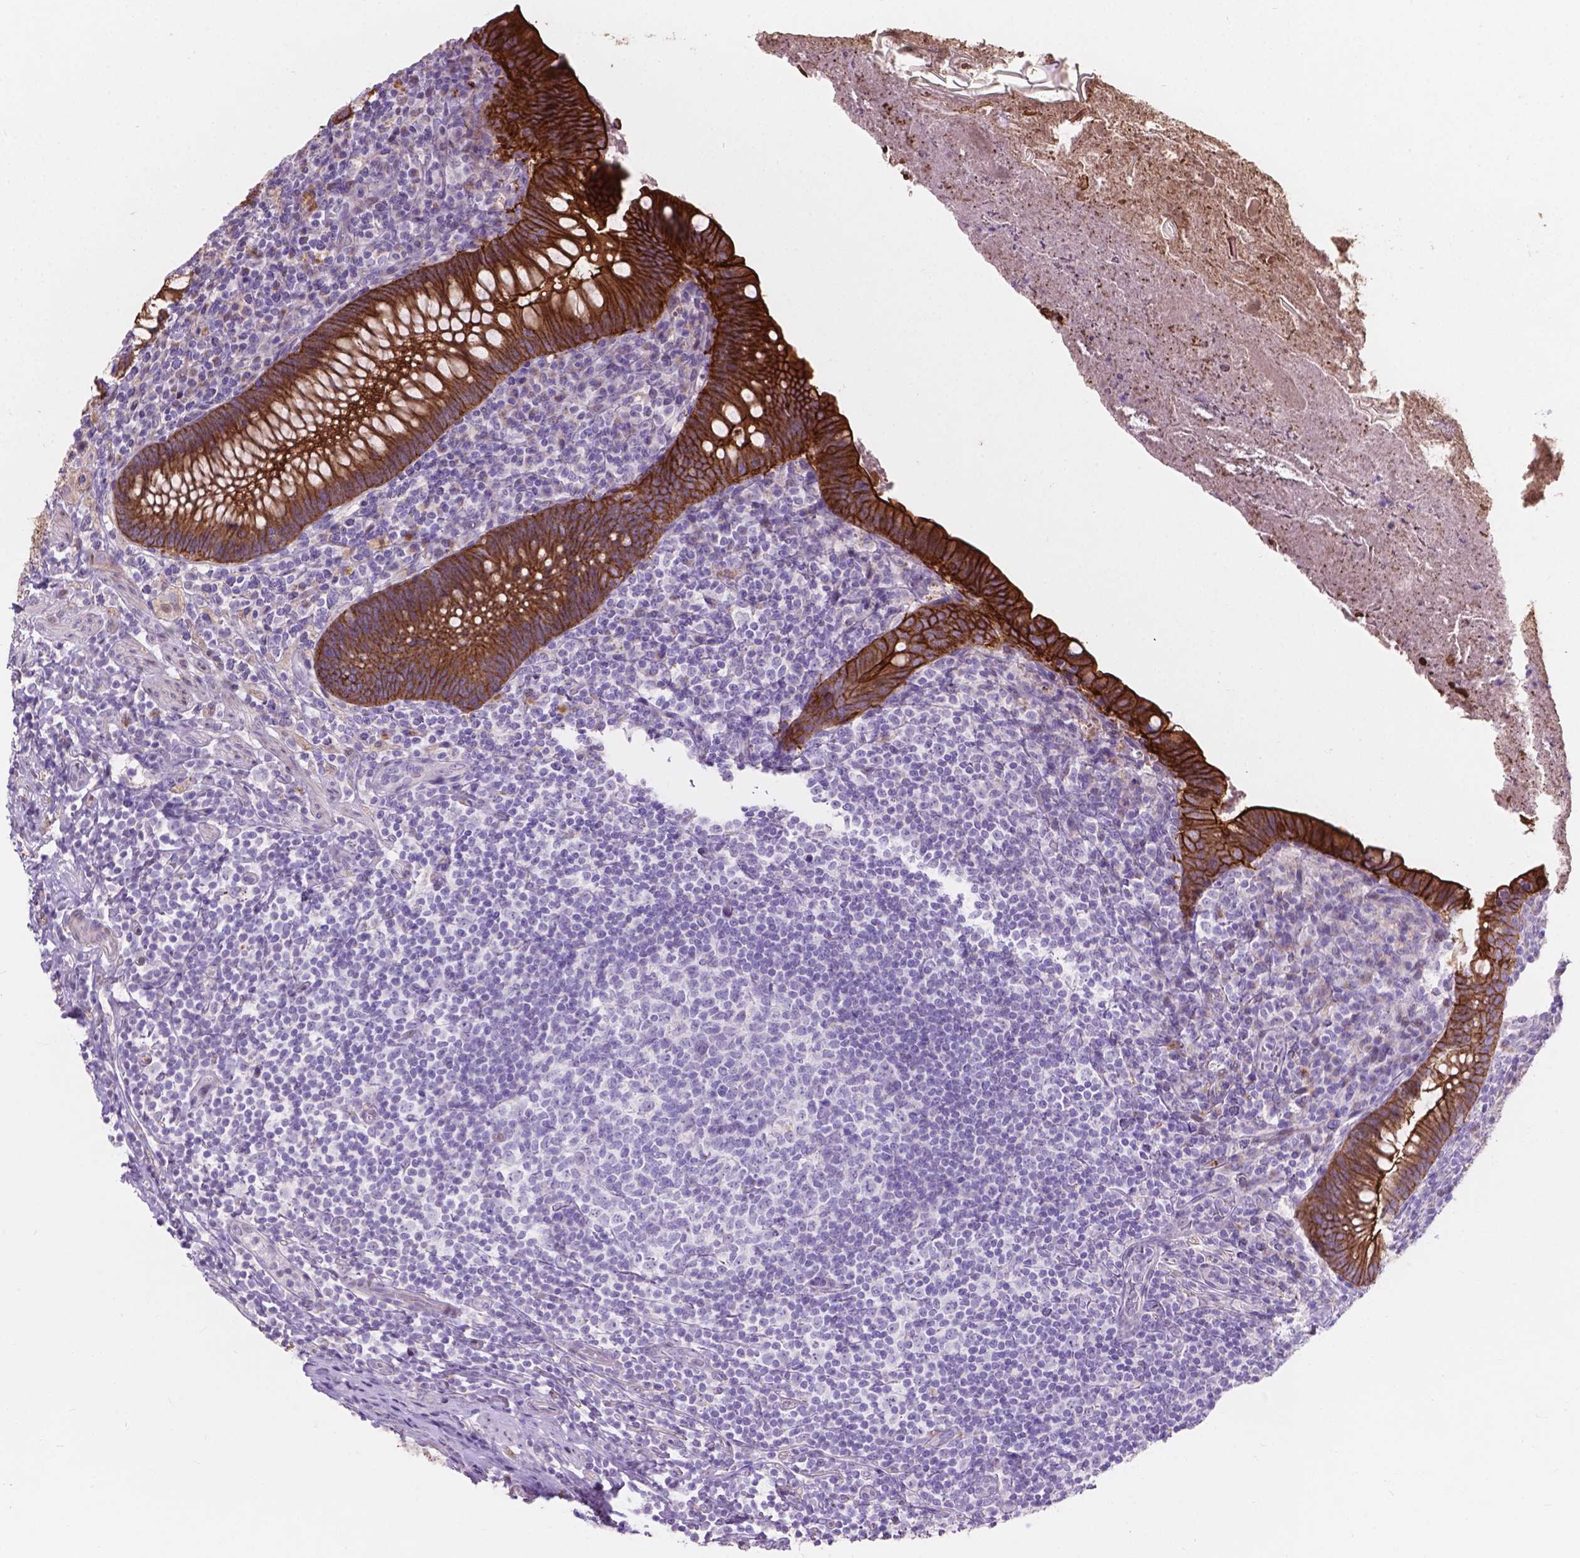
{"staining": {"intensity": "moderate", "quantity": ">75%", "location": "cytoplasmic/membranous"}, "tissue": "appendix", "cell_type": "Glandular cells", "image_type": "normal", "snomed": [{"axis": "morphology", "description": "Normal tissue, NOS"}, {"axis": "topography", "description": "Appendix"}], "caption": "Protein expression analysis of normal appendix shows moderate cytoplasmic/membranous positivity in about >75% of glandular cells.", "gene": "MYH14", "patient": {"sex": "male", "age": 47}}